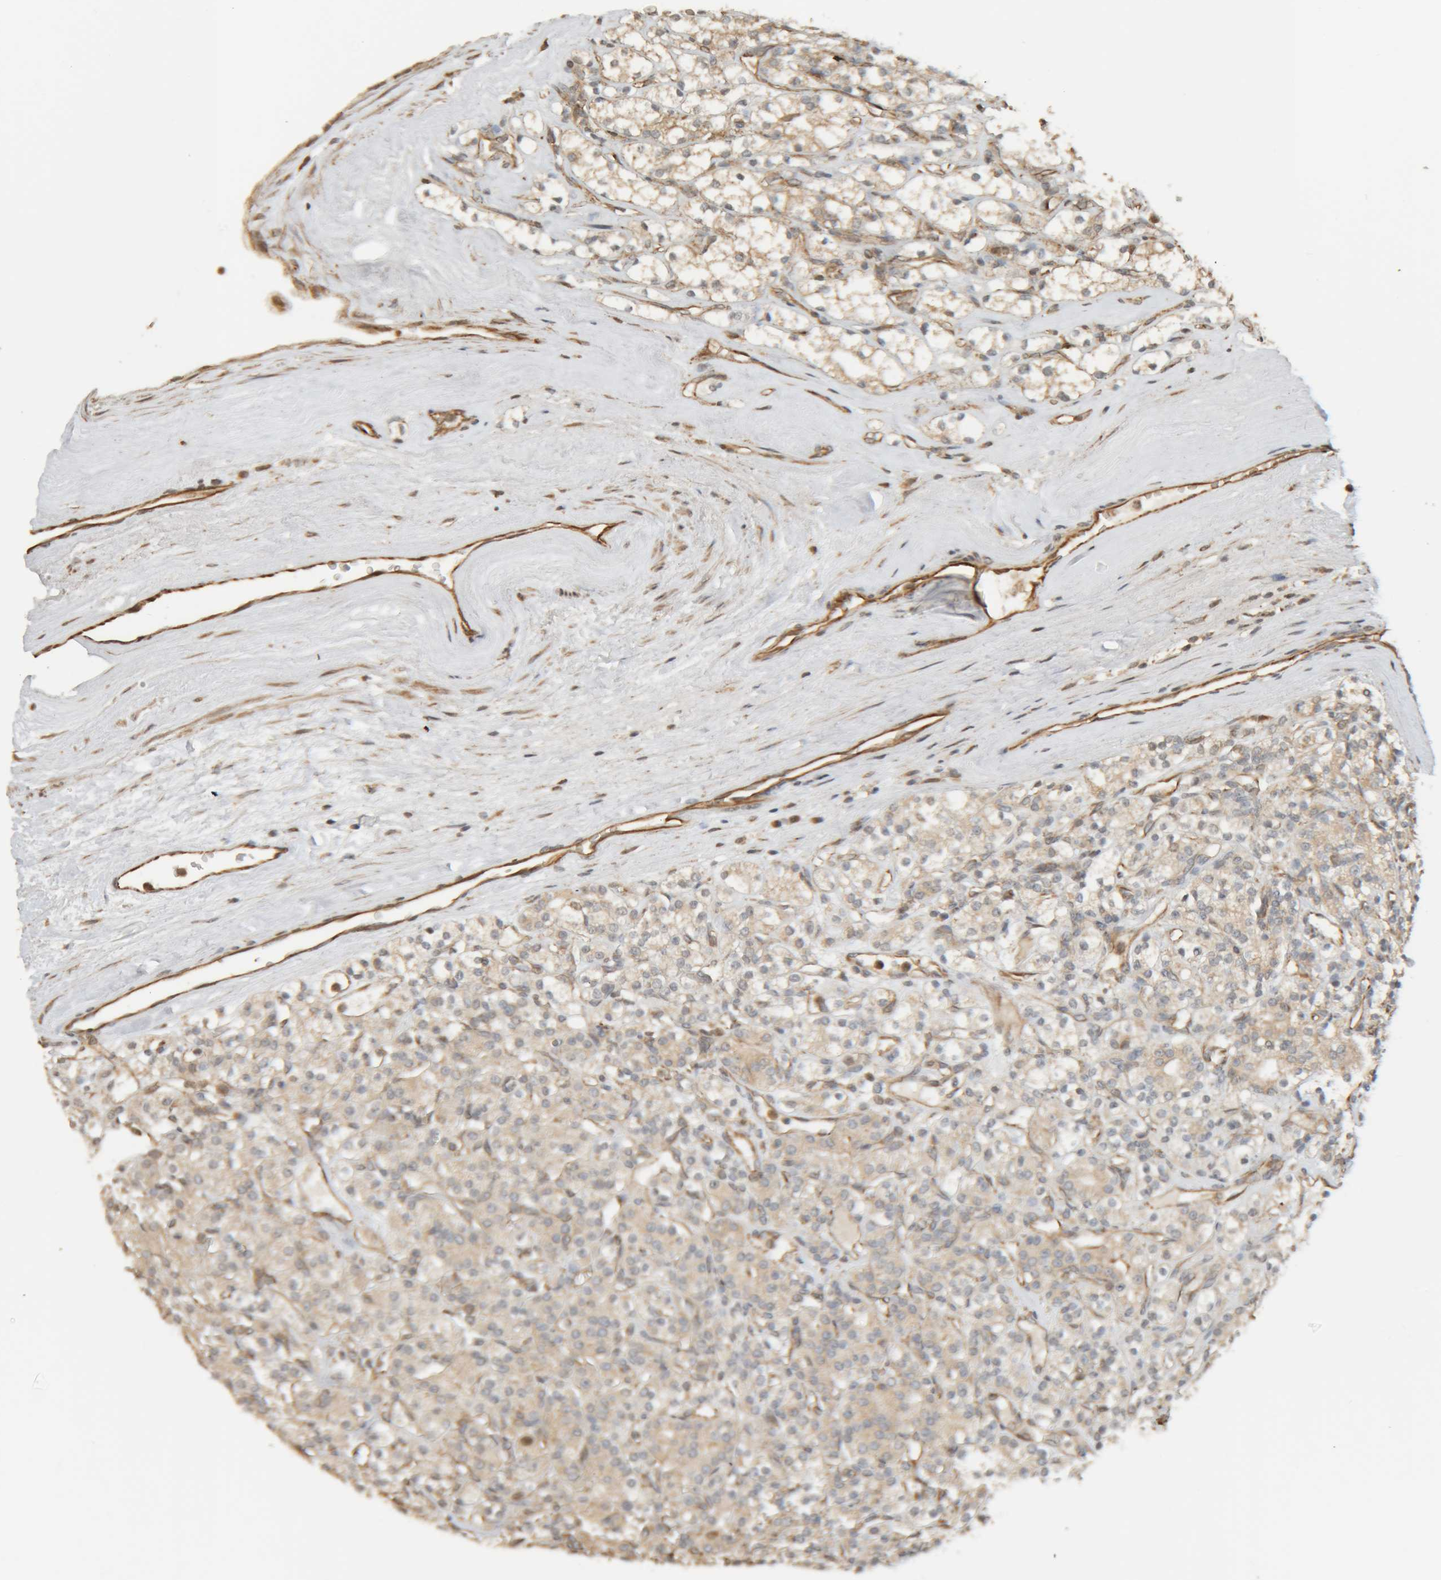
{"staining": {"intensity": "weak", "quantity": "<25%", "location": "cytoplasmic/membranous"}, "tissue": "renal cancer", "cell_type": "Tumor cells", "image_type": "cancer", "snomed": [{"axis": "morphology", "description": "Adenocarcinoma, NOS"}, {"axis": "topography", "description": "Kidney"}], "caption": "Immunohistochemistry (IHC) of renal cancer (adenocarcinoma) reveals no staining in tumor cells.", "gene": "GINS4", "patient": {"sex": "male", "age": 77}}